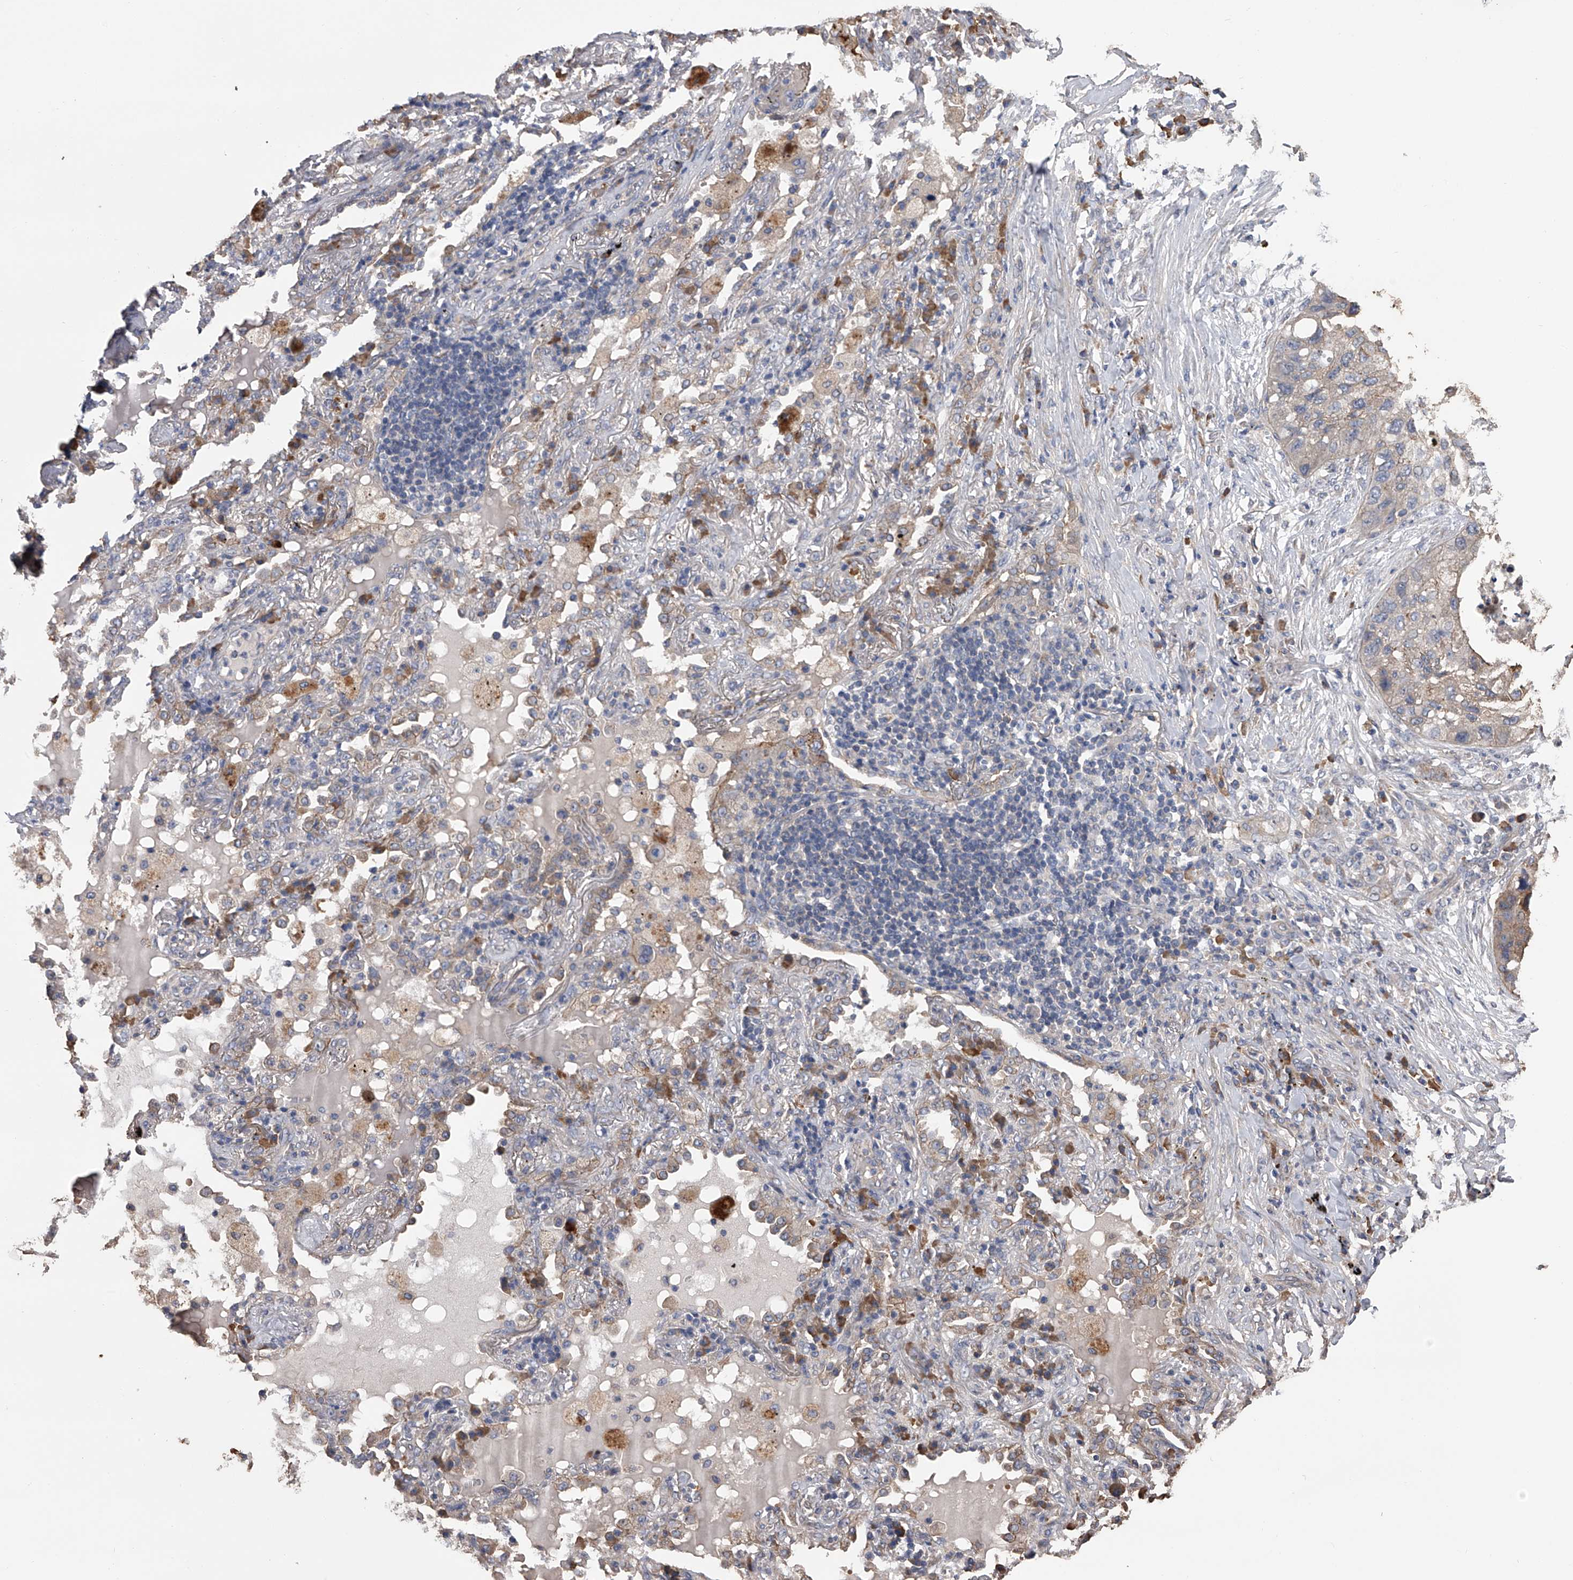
{"staining": {"intensity": "negative", "quantity": "none", "location": "none"}, "tissue": "lung cancer", "cell_type": "Tumor cells", "image_type": "cancer", "snomed": [{"axis": "morphology", "description": "Squamous cell carcinoma, NOS"}, {"axis": "topography", "description": "Lung"}], "caption": "Immunohistochemistry (IHC) of human lung squamous cell carcinoma shows no staining in tumor cells.", "gene": "ZNF343", "patient": {"sex": "female", "age": 63}}